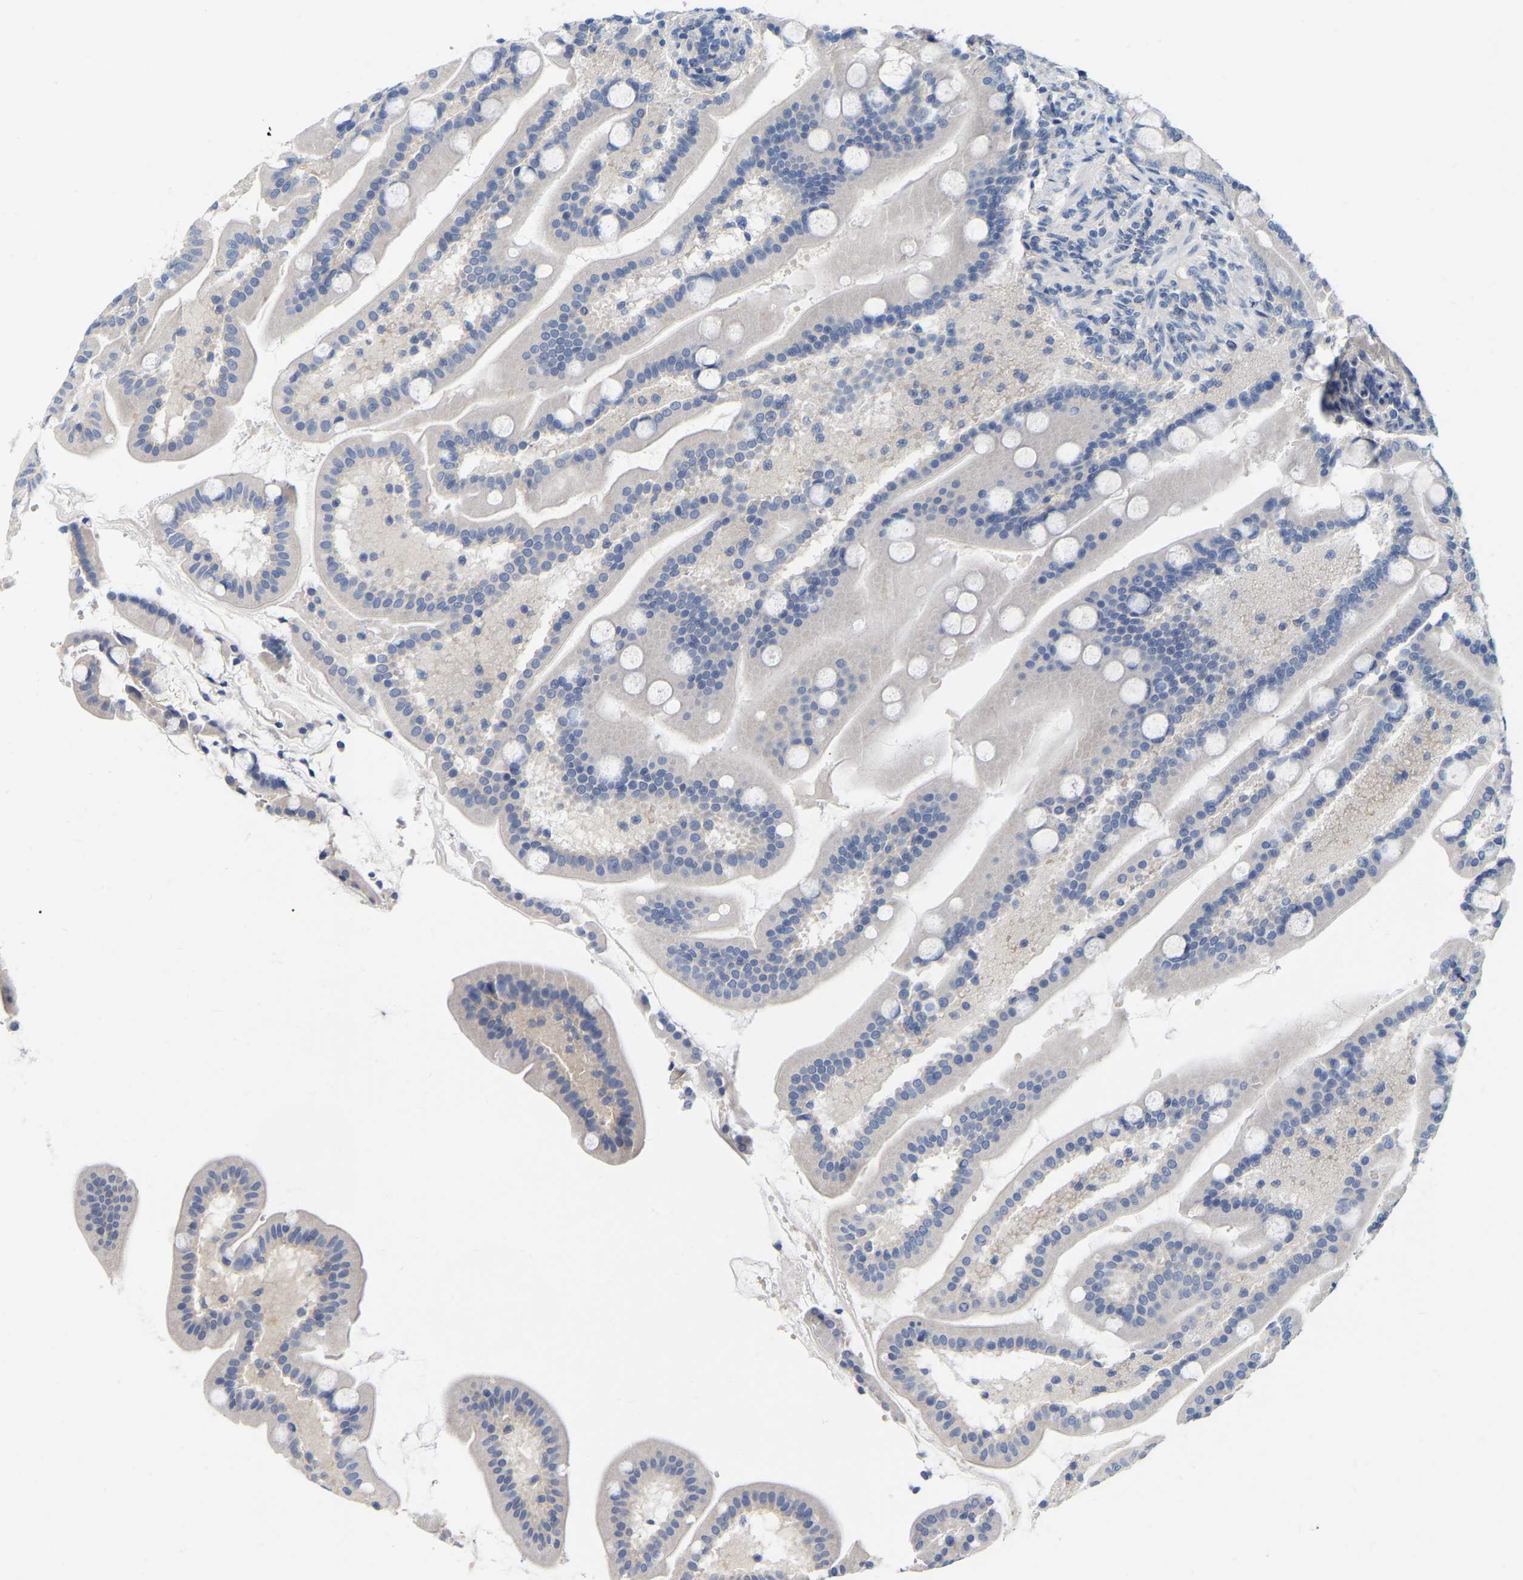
{"staining": {"intensity": "negative", "quantity": "none", "location": "none"}, "tissue": "duodenum", "cell_type": "Glandular cells", "image_type": "normal", "snomed": [{"axis": "morphology", "description": "Normal tissue, NOS"}, {"axis": "topography", "description": "Duodenum"}], "caption": "Micrograph shows no protein expression in glandular cells of benign duodenum. The staining is performed using DAB brown chromogen with nuclei counter-stained in using hematoxylin.", "gene": "WIPI2", "patient": {"sex": "male", "age": 54}}